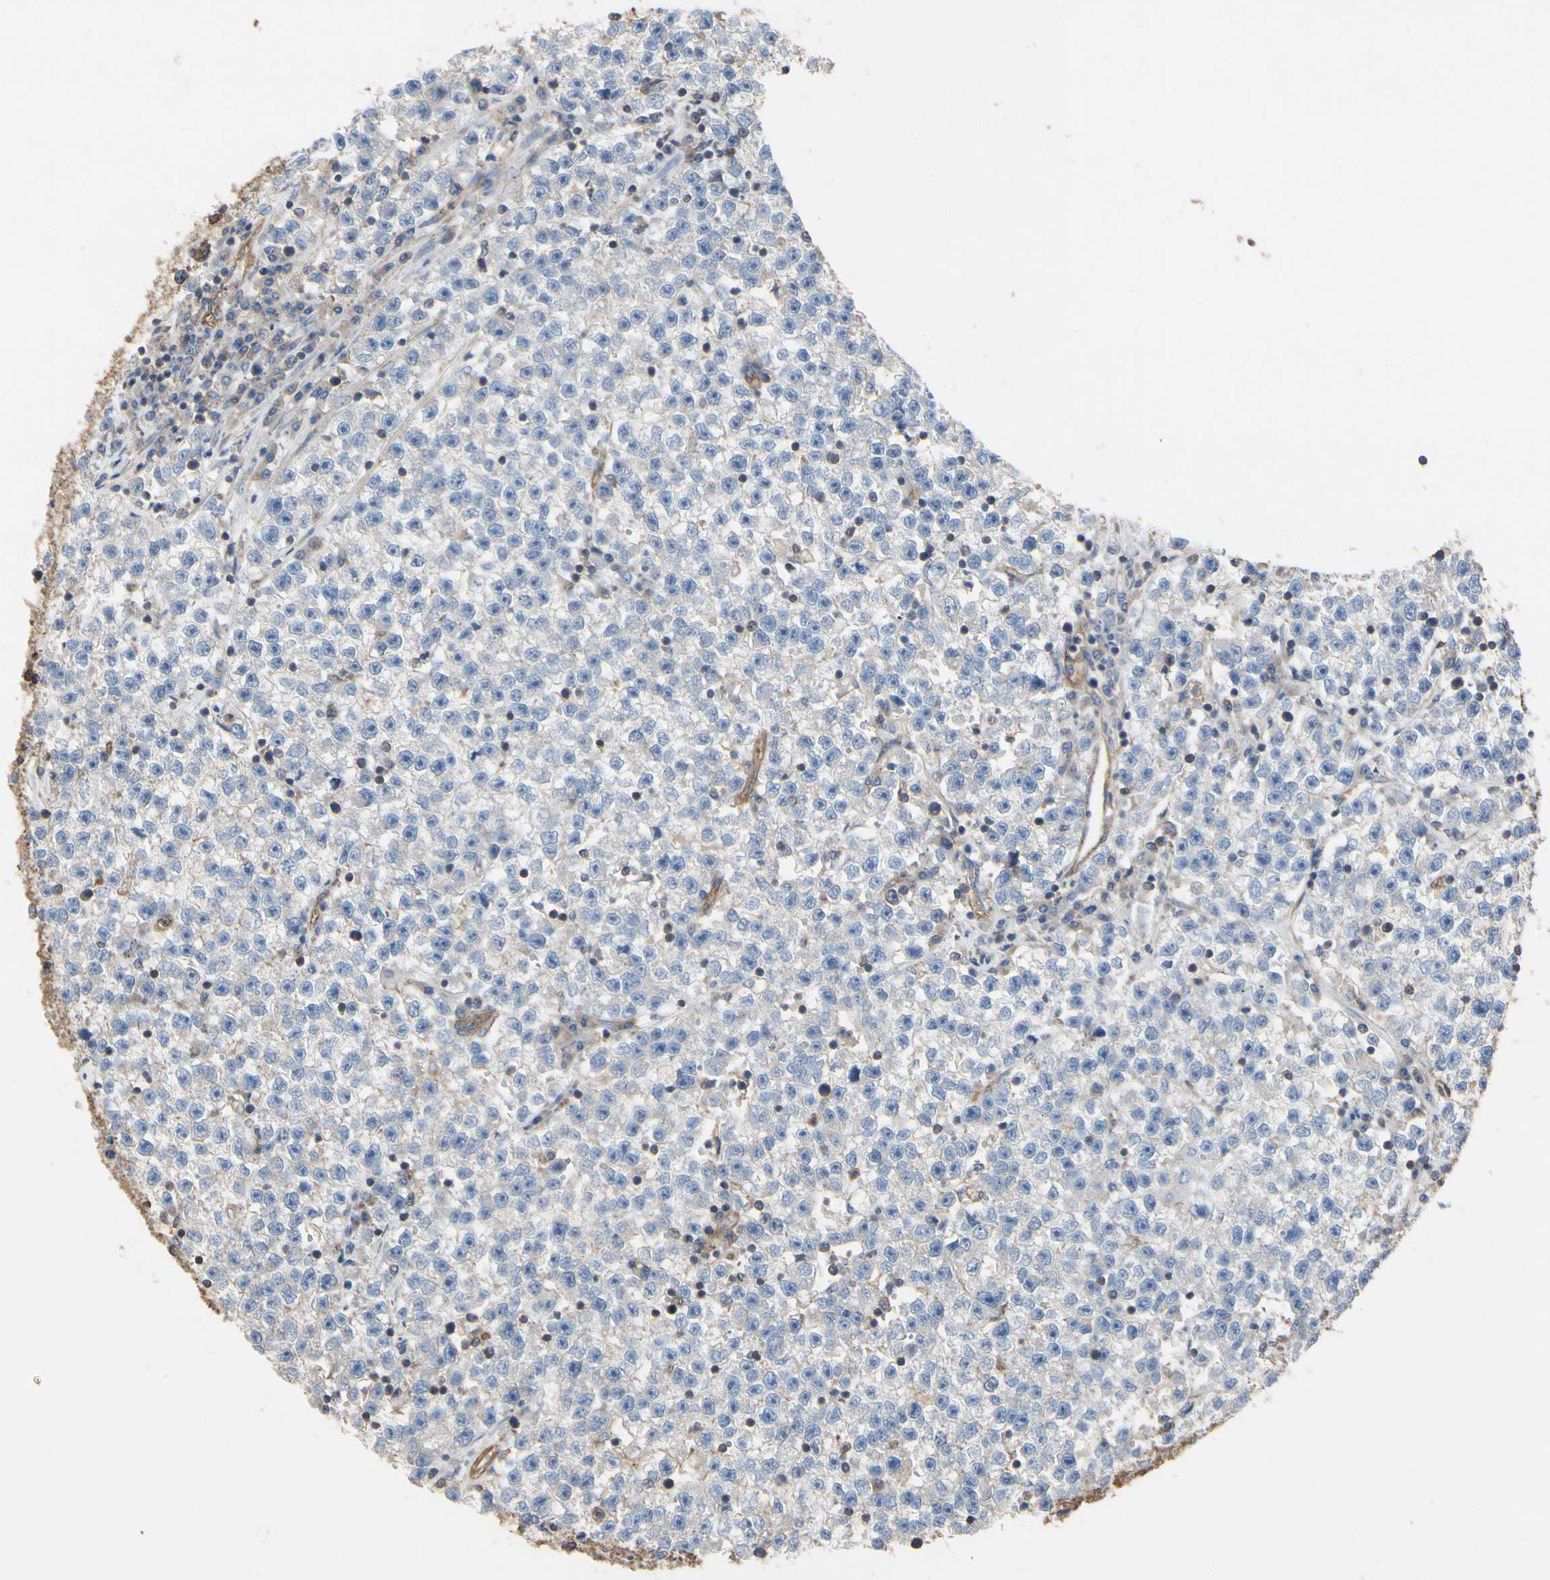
{"staining": {"intensity": "negative", "quantity": "none", "location": "none"}, "tissue": "testis cancer", "cell_type": "Tumor cells", "image_type": "cancer", "snomed": [{"axis": "morphology", "description": "Seminoma, NOS"}, {"axis": "topography", "description": "Testis"}], "caption": "A micrograph of seminoma (testis) stained for a protein exhibits no brown staining in tumor cells.", "gene": "PDZK1", "patient": {"sex": "male", "age": 22}}